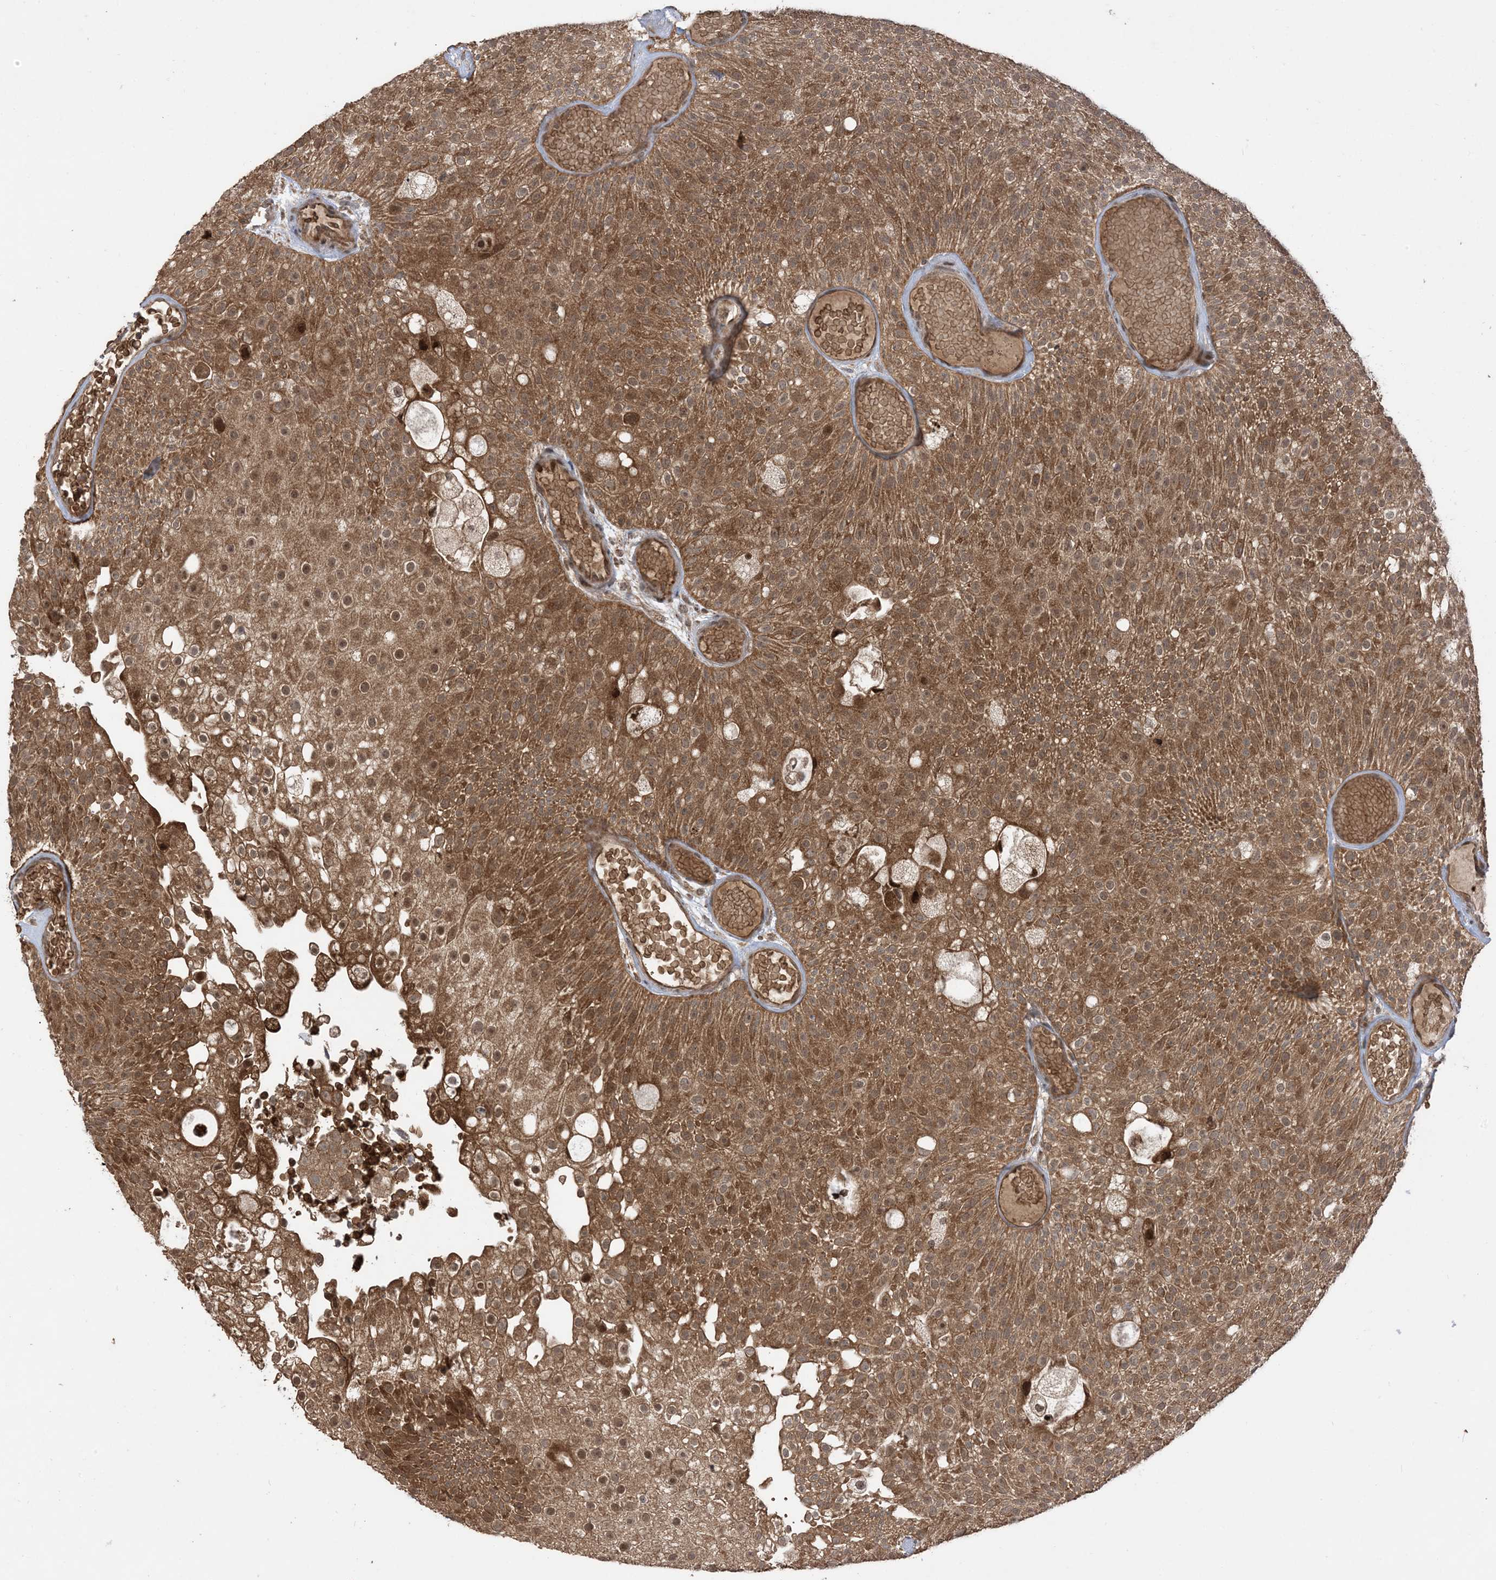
{"staining": {"intensity": "strong", "quantity": ">75%", "location": "cytoplasmic/membranous,nuclear"}, "tissue": "urothelial cancer", "cell_type": "Tumor cells", "image_type": "cancer", "snomed": [{"axis": "morphology", "description": "Urothelial carcinoma, Low grade"}, {"axis": "topography", "description": "Urinary bladder"}], "caption": "Immunohistochemical staining of urothelial carcinoma (low-grade) displays high levels of strong cytoplasmic/membranous and nuclear positivity in about >75% of tumor cells. (Brightfield microscopy of DAB IHC at high magnification).", "gene": "PUSL1", "patient": {"sex": "male", "age": 78}}